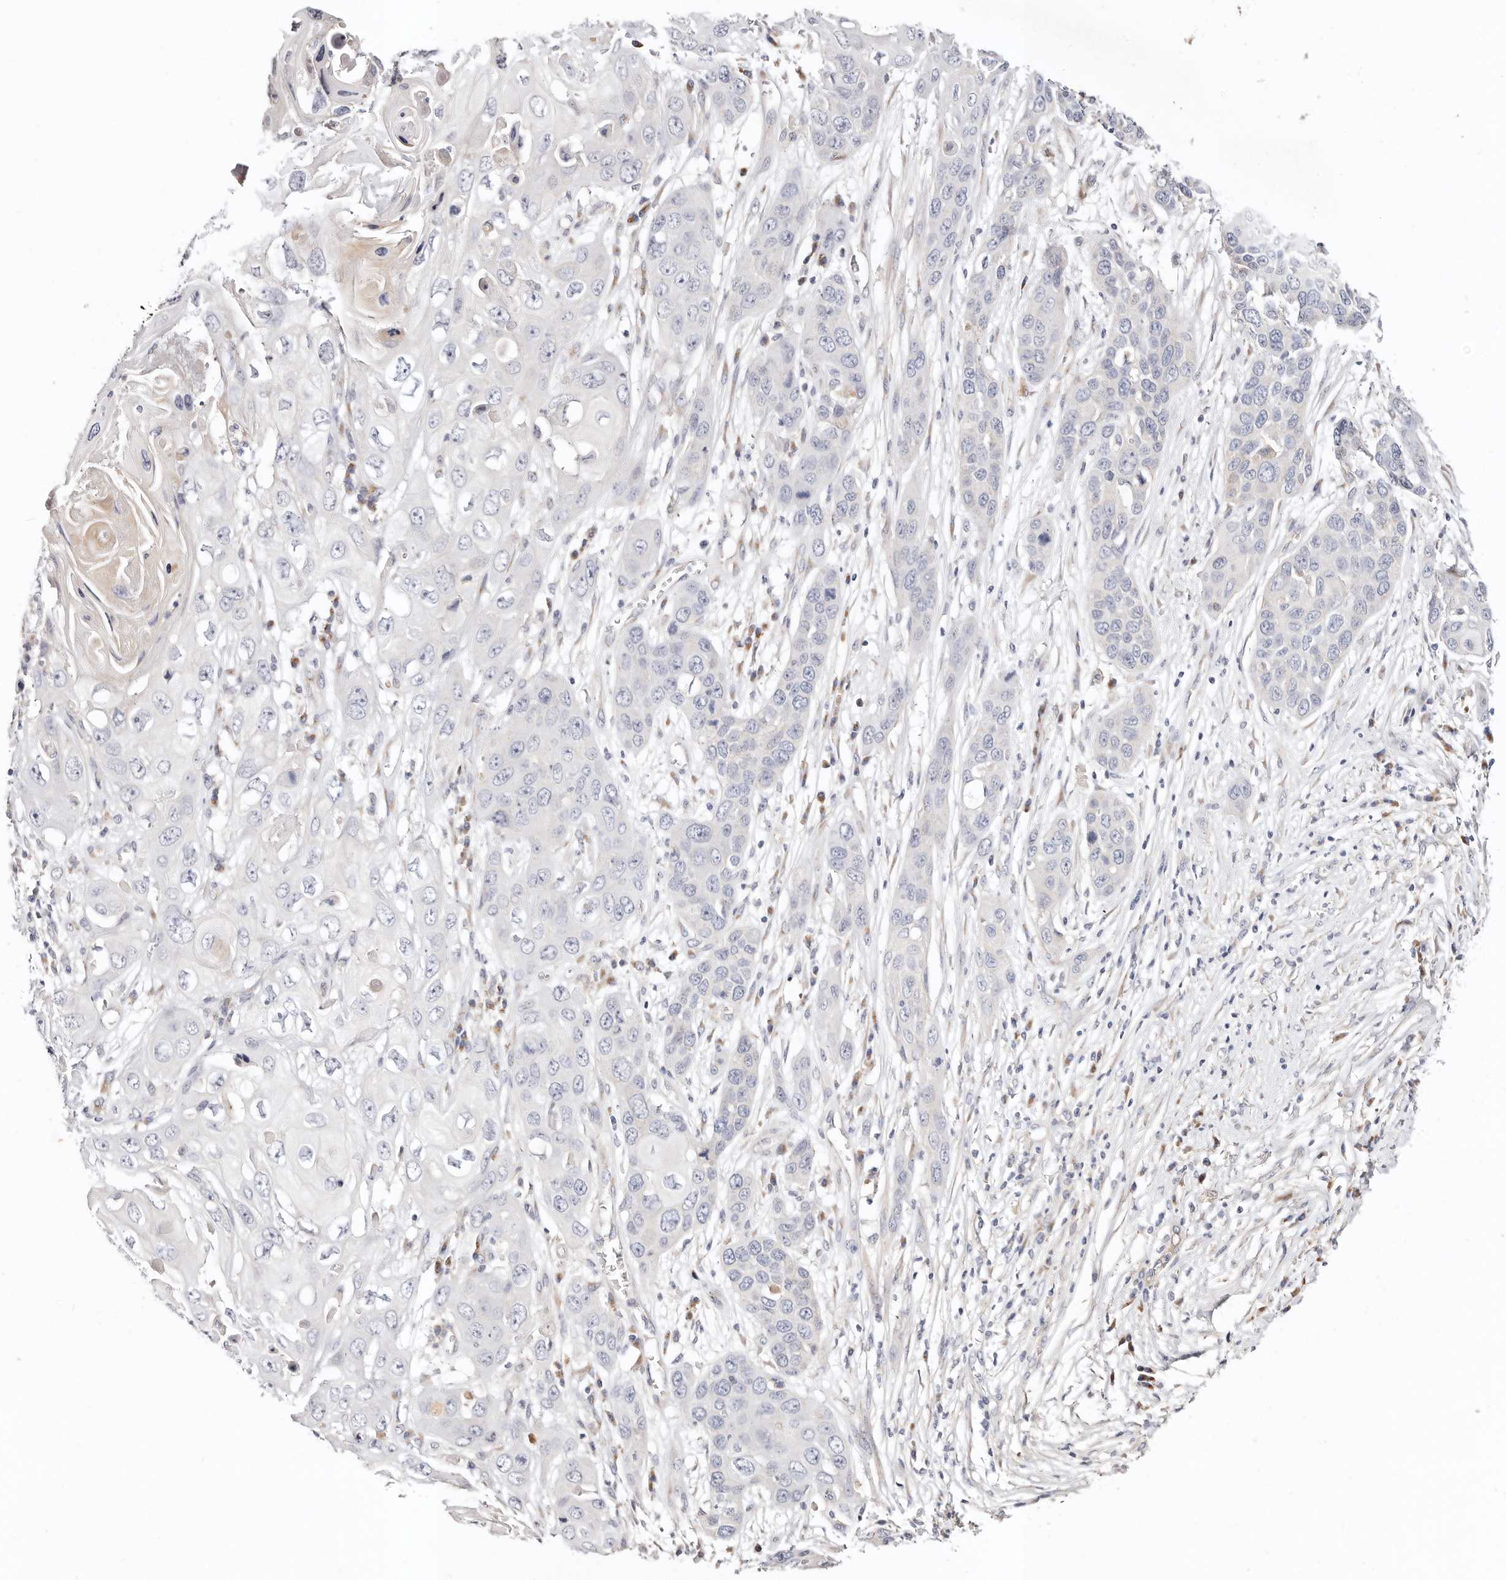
{"staining": {"intensity": "negative", "quantity": "none", "location": "none"}, "tissue": "skin cancer", "cell_type": "Tumor cells", "image_type": "cancer", "snomed": [{"axis": "morphology", "description": "Squamous cell carcinoma, NOS"}, {"axis": "topography", "description": "Skin"}], "caption": "Immunohistochemical staining of human skin cancer (squamous cell carcinoma) shows no significant positivity in tumor cells.", "gene": "DNASE1", "patient": {"sex": "male", "age": 55}}